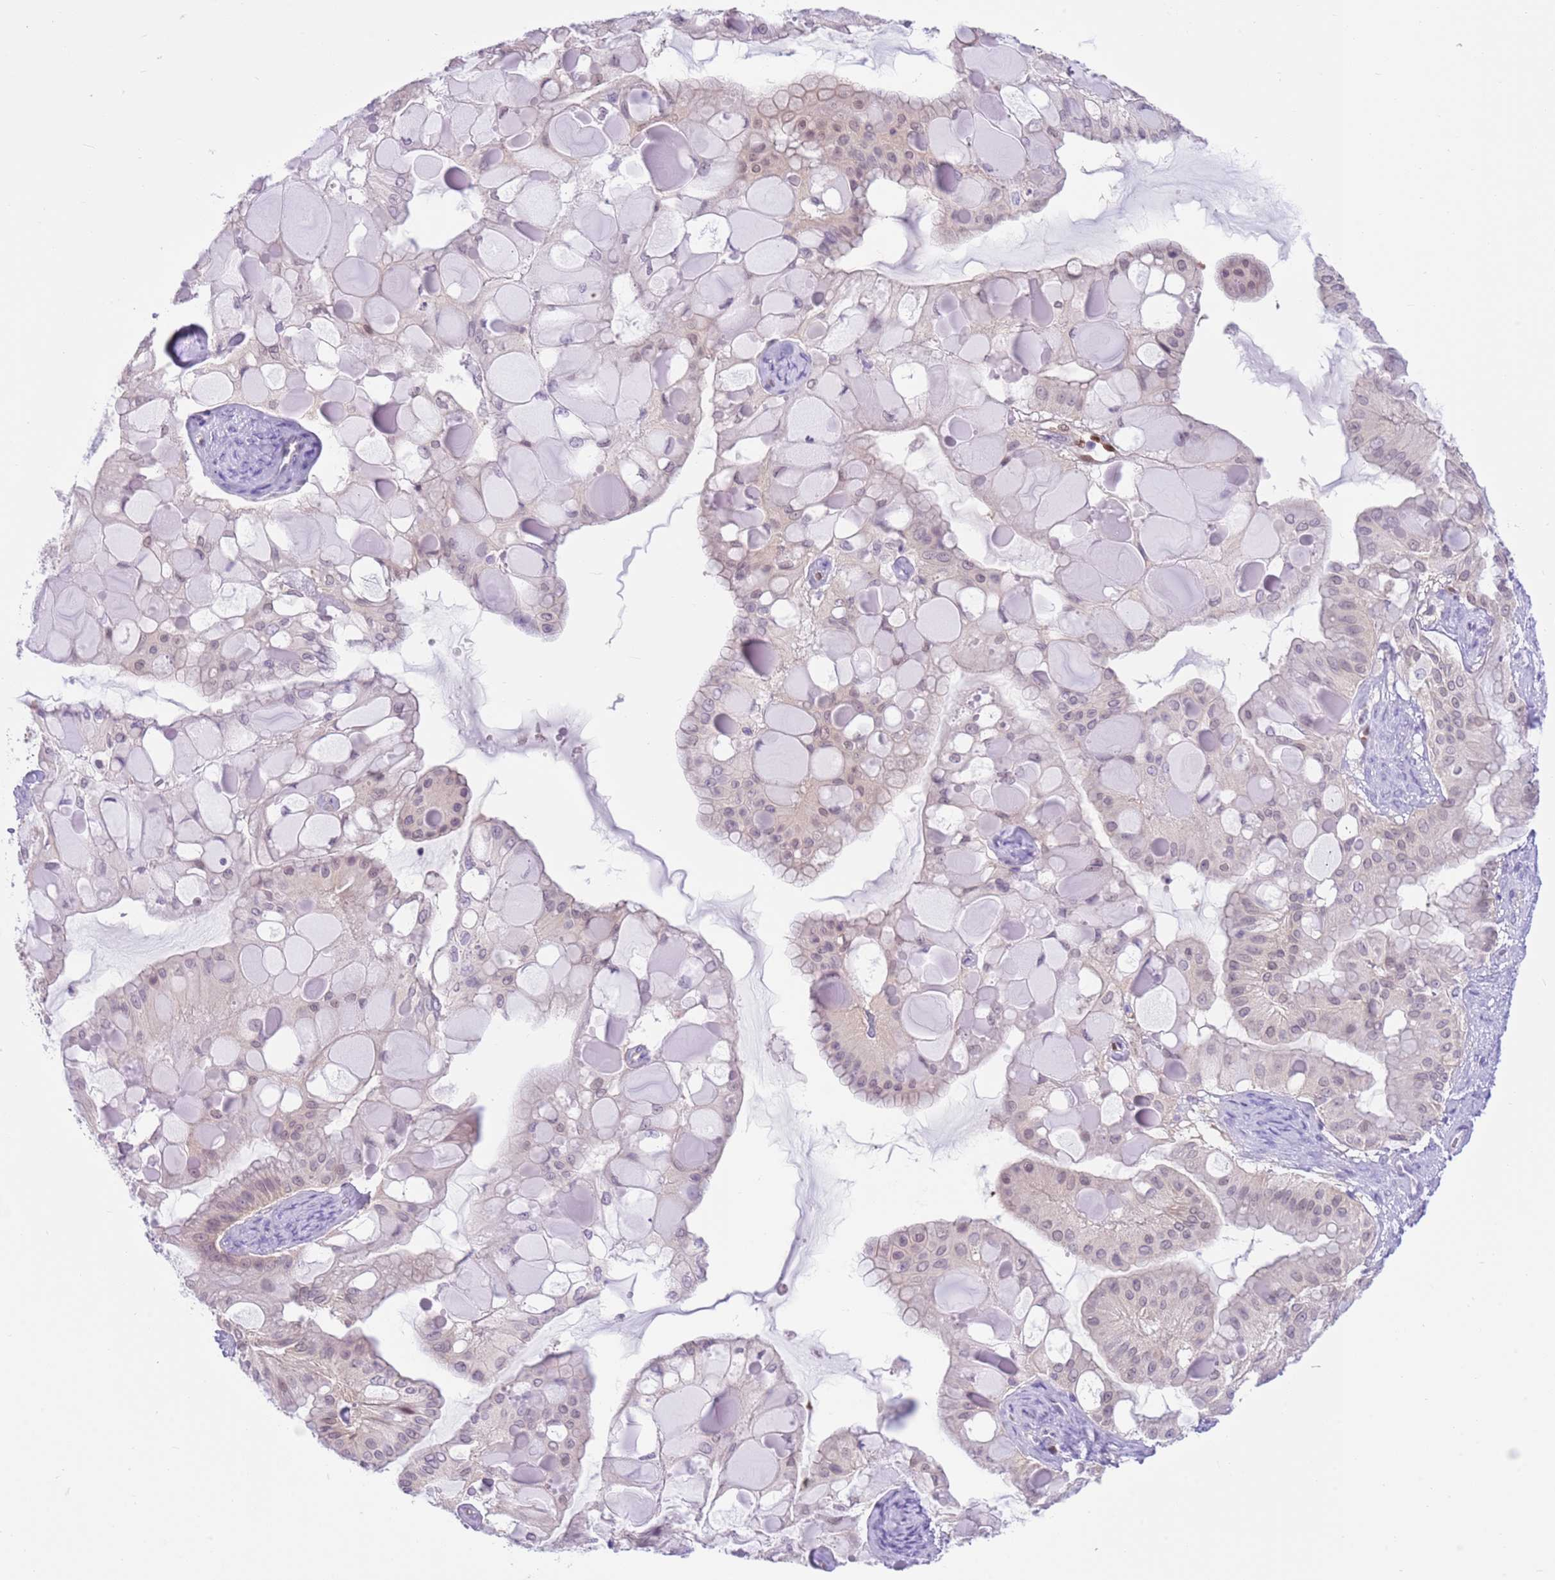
{"staining": {"intensity": "weak", "quantity": "<25%", "location": "nuclear"}, "tissue": "ovarian cancer", "cell_type": "Tumor cells", "image_type": "cancer", "snomed": [{"axis": "morphology", "description": "Cystadenocarcinoma, mucinous, NOS"}, {"axis": "topography", "description": "Ovary"}], "caption": "Immunohistochemical staining of ovarian cancer reveals no significant positivity in tumor cells.", "gene": "DDI2", "patient": {"sex": "female", "age": 61}}